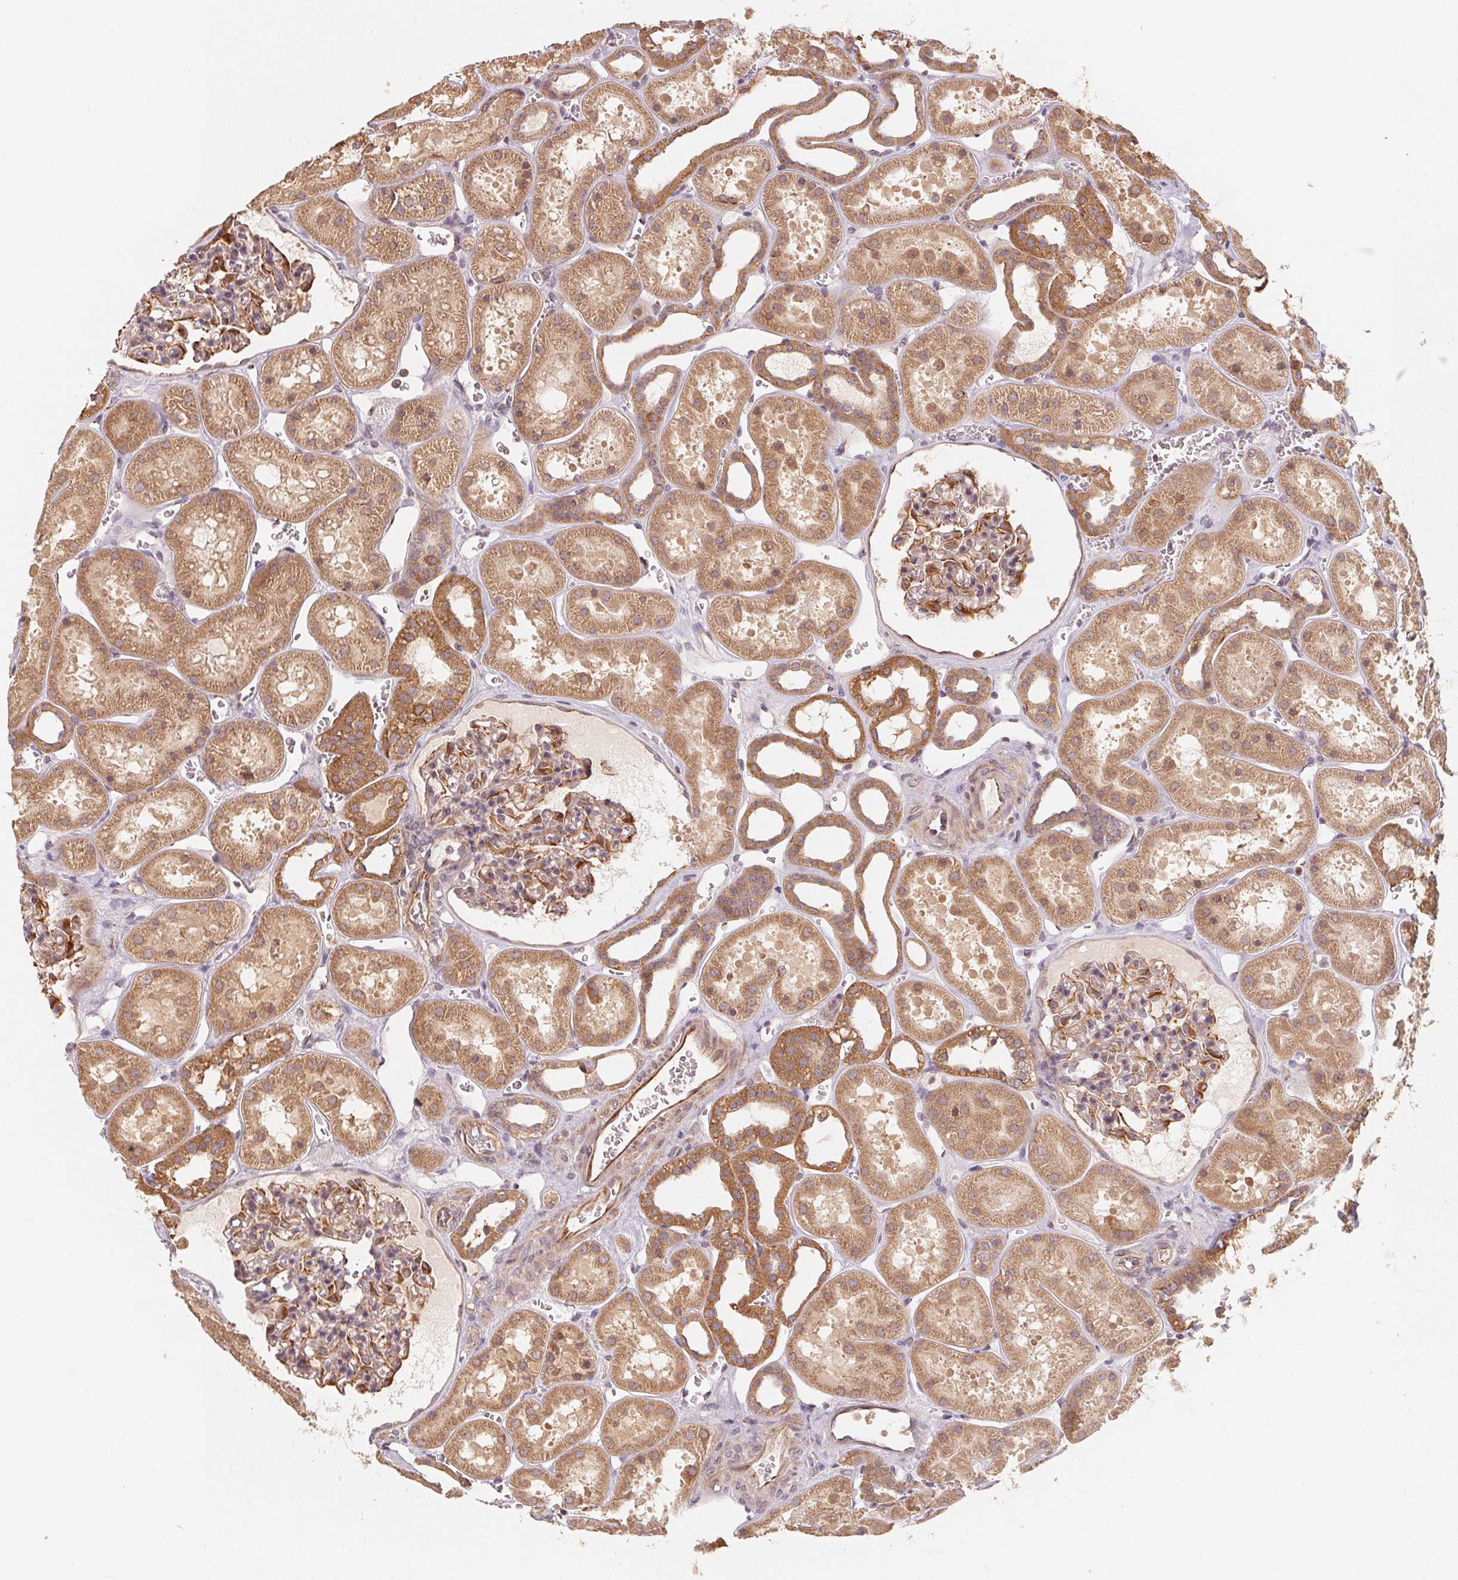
{"staining": {"intensity": "weak", "quantity": "<25%", "location": "cytoplasmic/membranous"}, "tissue": "kidney", "cell_type": "Cells in glomeruli", "image_type": "normal", "snomed": [{"axis": "morphology", "description": "Normal tissue, NOS"}, {"axis": "topography", "description": "Kidney"}], "caption": "Cells in glomeruli are negative for brown protein staining in normal kidney. Brightfield microscopy of IHC stained with DAB (3,3'-diaminobenzidine) (brown) and hematoxylin (blue), captured at high magnification.", "gene": "TSPAN12", "patient": {"sex": "female", "age": 41}}